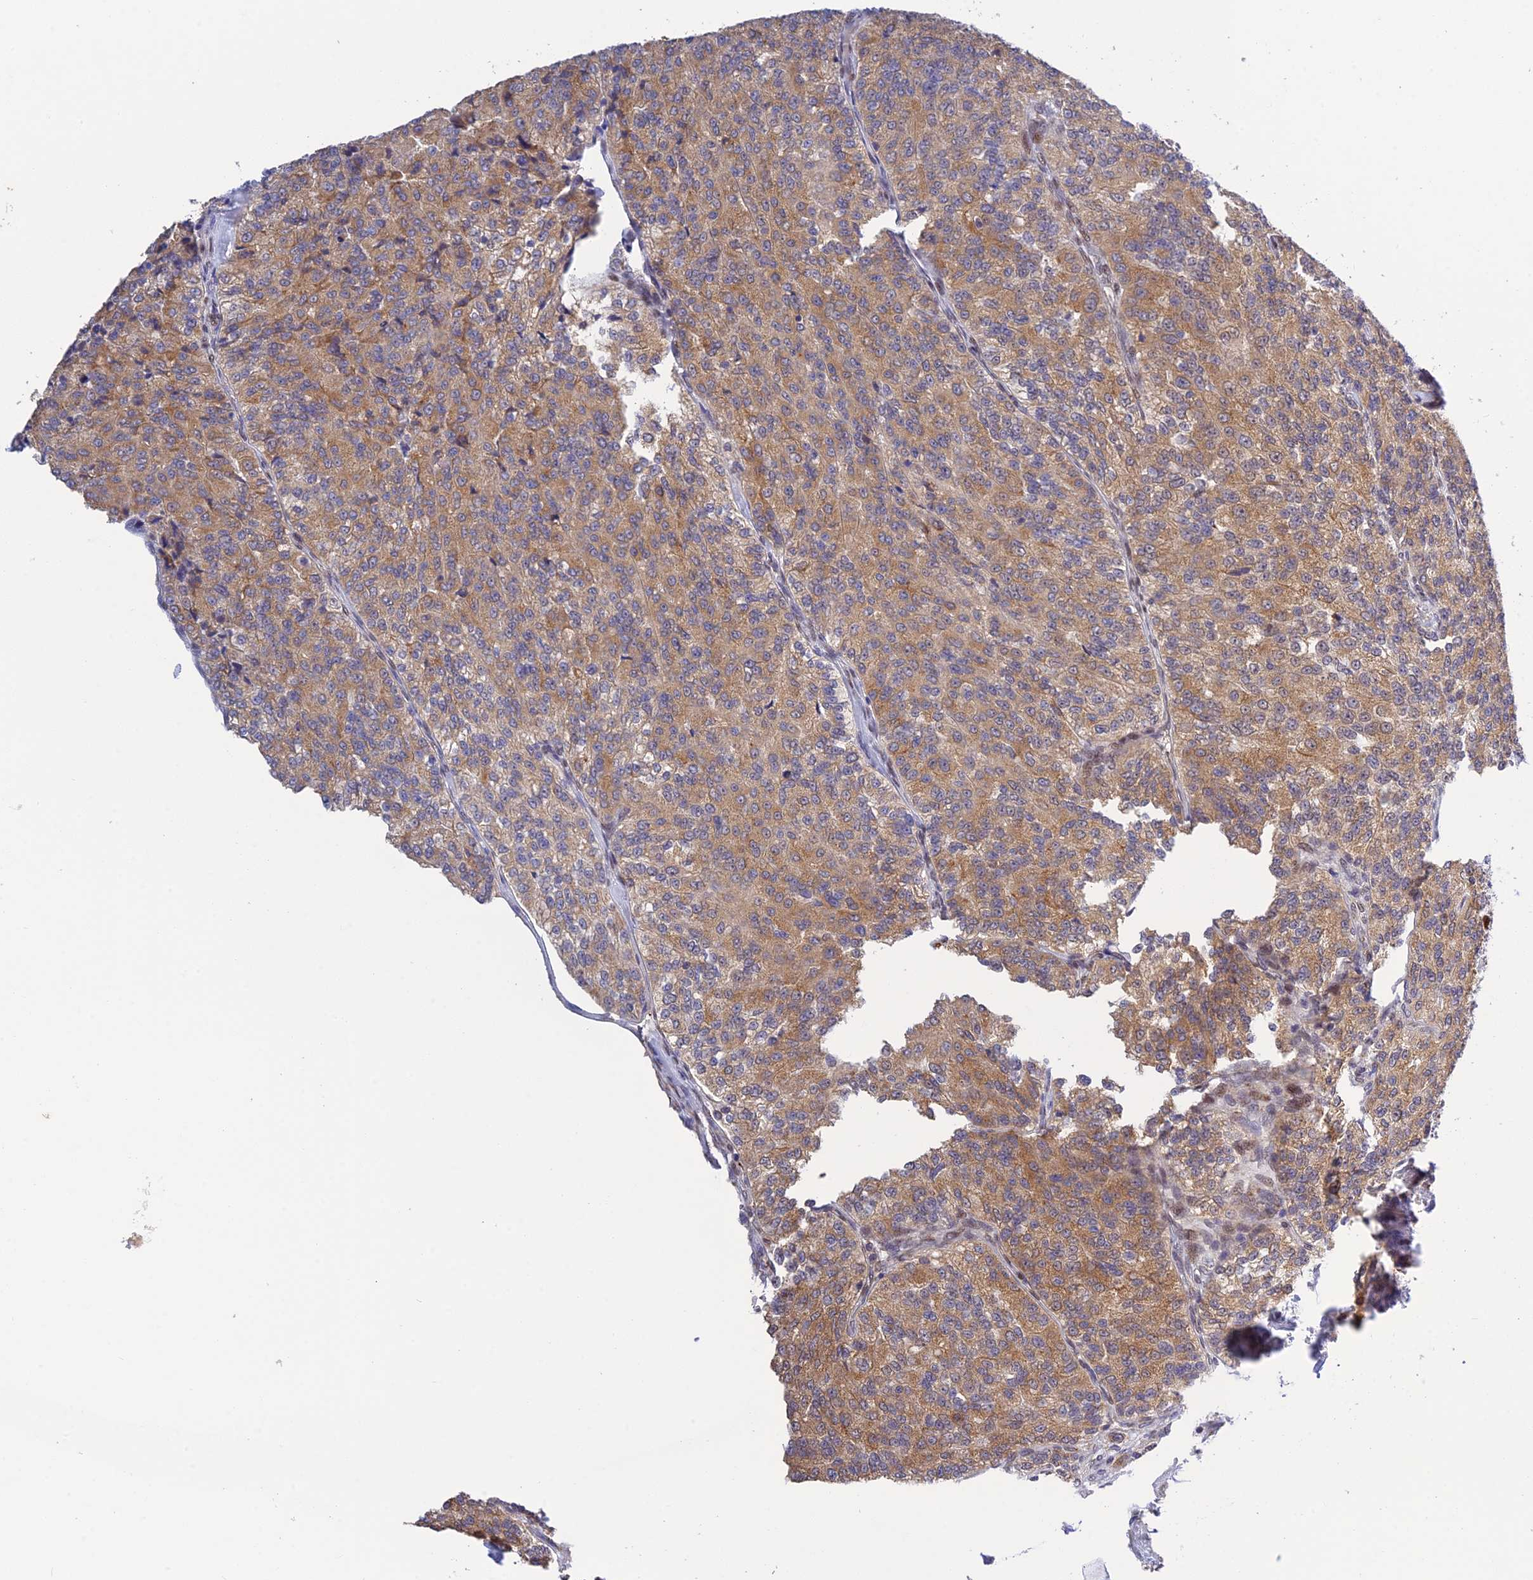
{"staining": {"intensity": "moderate", "quantity": ">75%", "location": "cytoplasmic/membranous"}, "tissue": "renal cancer", "cell_type": "Tumor cells", "image_type": "cancer", "snomed": [{"axis": "morphology", "description": "Adenocarcinoma, NOS"}, {"axis": "topography", "description": "Kidney"}], "caption": "Protein analysis of renal cancer tissue demonstrates moderate cytoplasmic/membranous positivity in approximately >75% of tumor cells. The staining is performed using DAB (3,3'-diaminobenzidine) brown chromogen to label protein expression. The nuclei are counter-stained blue using hematoxylin.", "gene": "SNX17", "patient": {"sex": "female", "age": 63}}